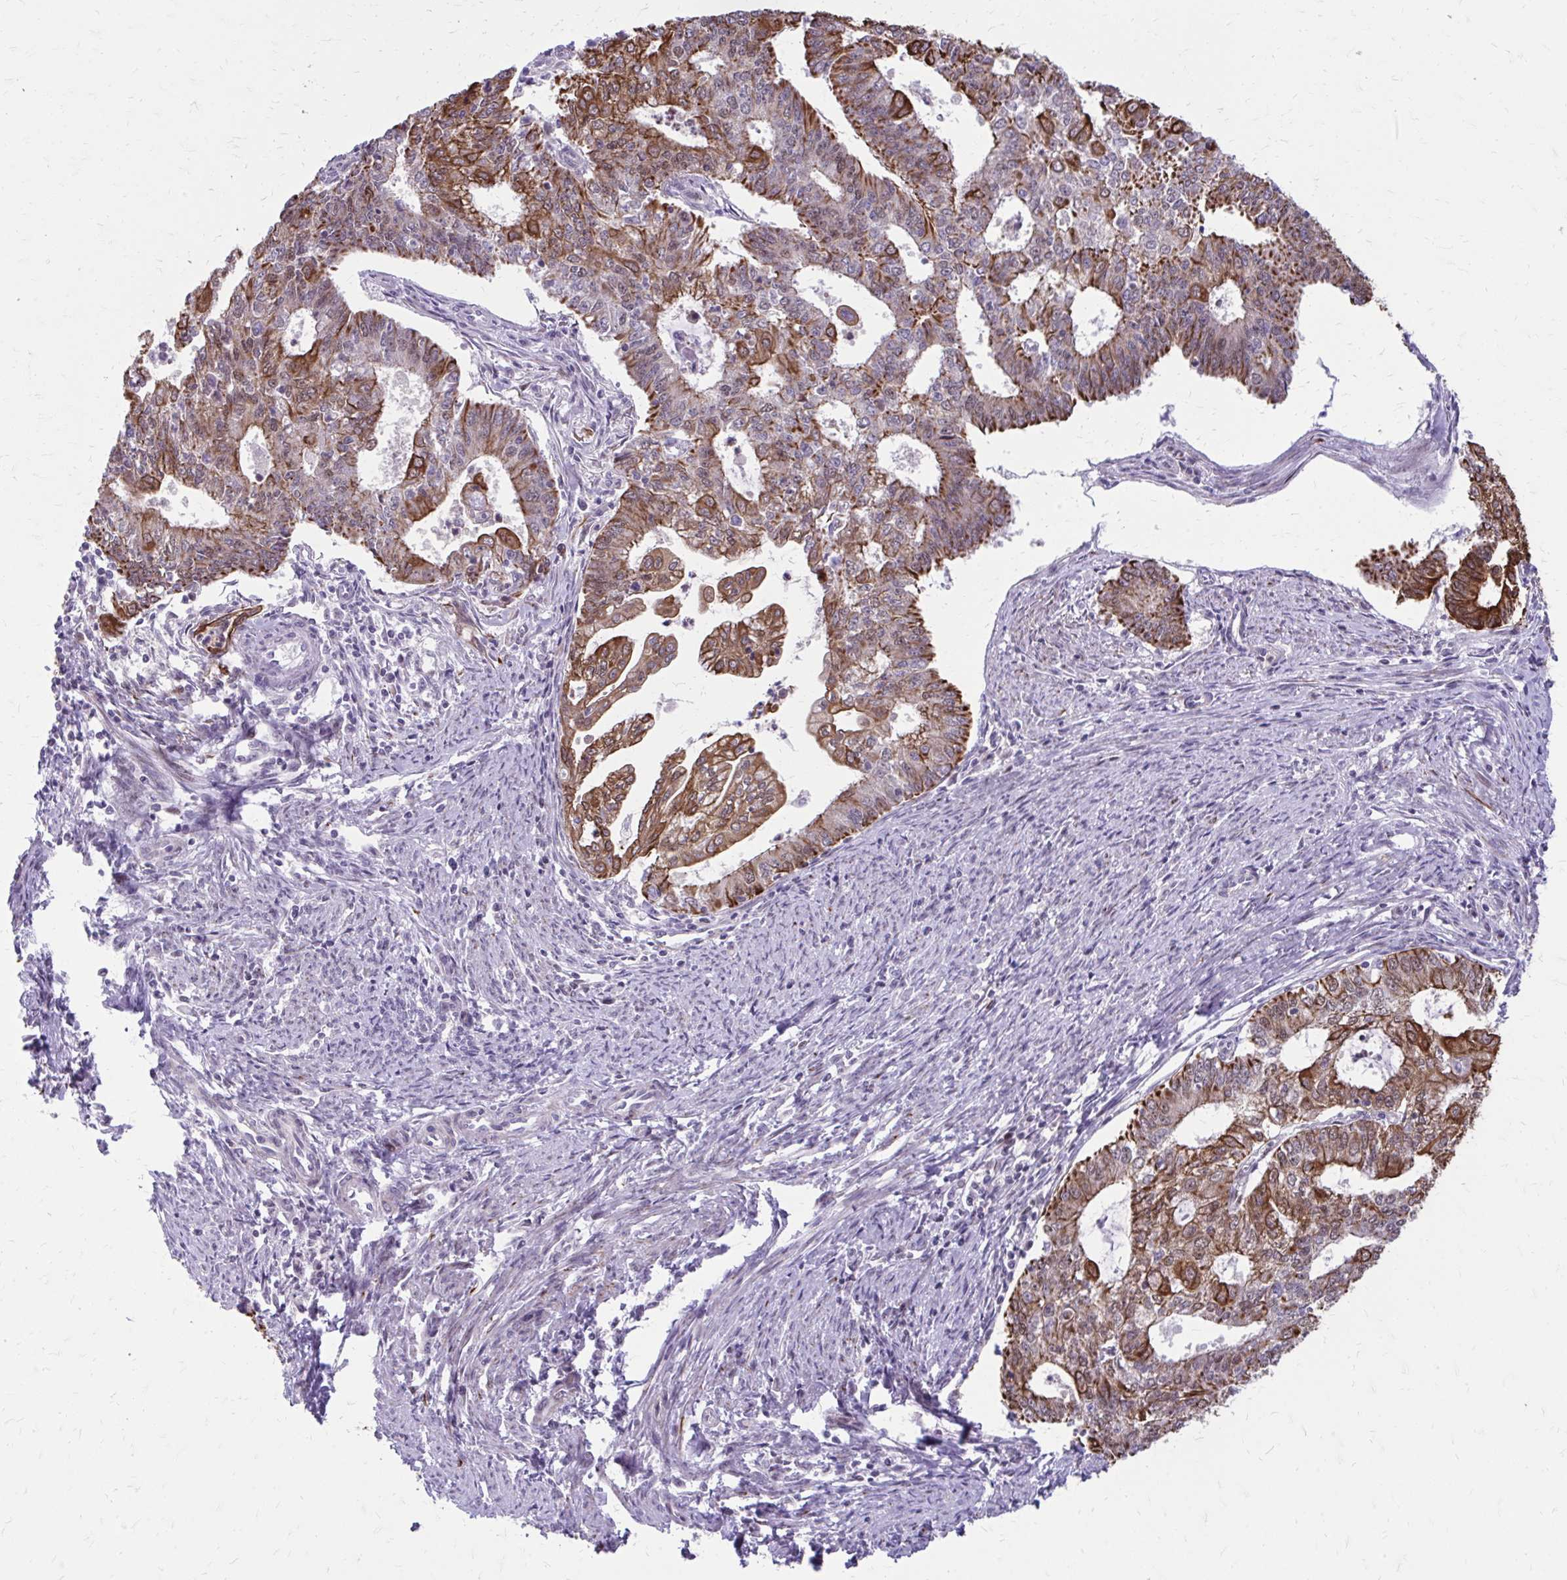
{"staining": {"intensity": "moderate", "quantity": ">75%", "location": "cytoplasmic/membranous"}, "tissue": "endometrial cancer", "cell_type": "Tumor cells", "image_type": "cancer", "snomed": [{"axis": "morphology", "description": "Adenocarcinoma, NOS"}, {"axis": "topography", "description": "Endometrium"}], "caption": "This micrograph demonstrates endometrial cancer (adenocarcinoma) stained with immunohistochemistry (IHC) to label a protein in brown. The cytoplasmic/membranous of tumor cells show moderate positivity for the protein. Nuclei are counter-stained blue.", "gene": "ANKRD30B", "patient": {"sex": "female", "age": 61}}